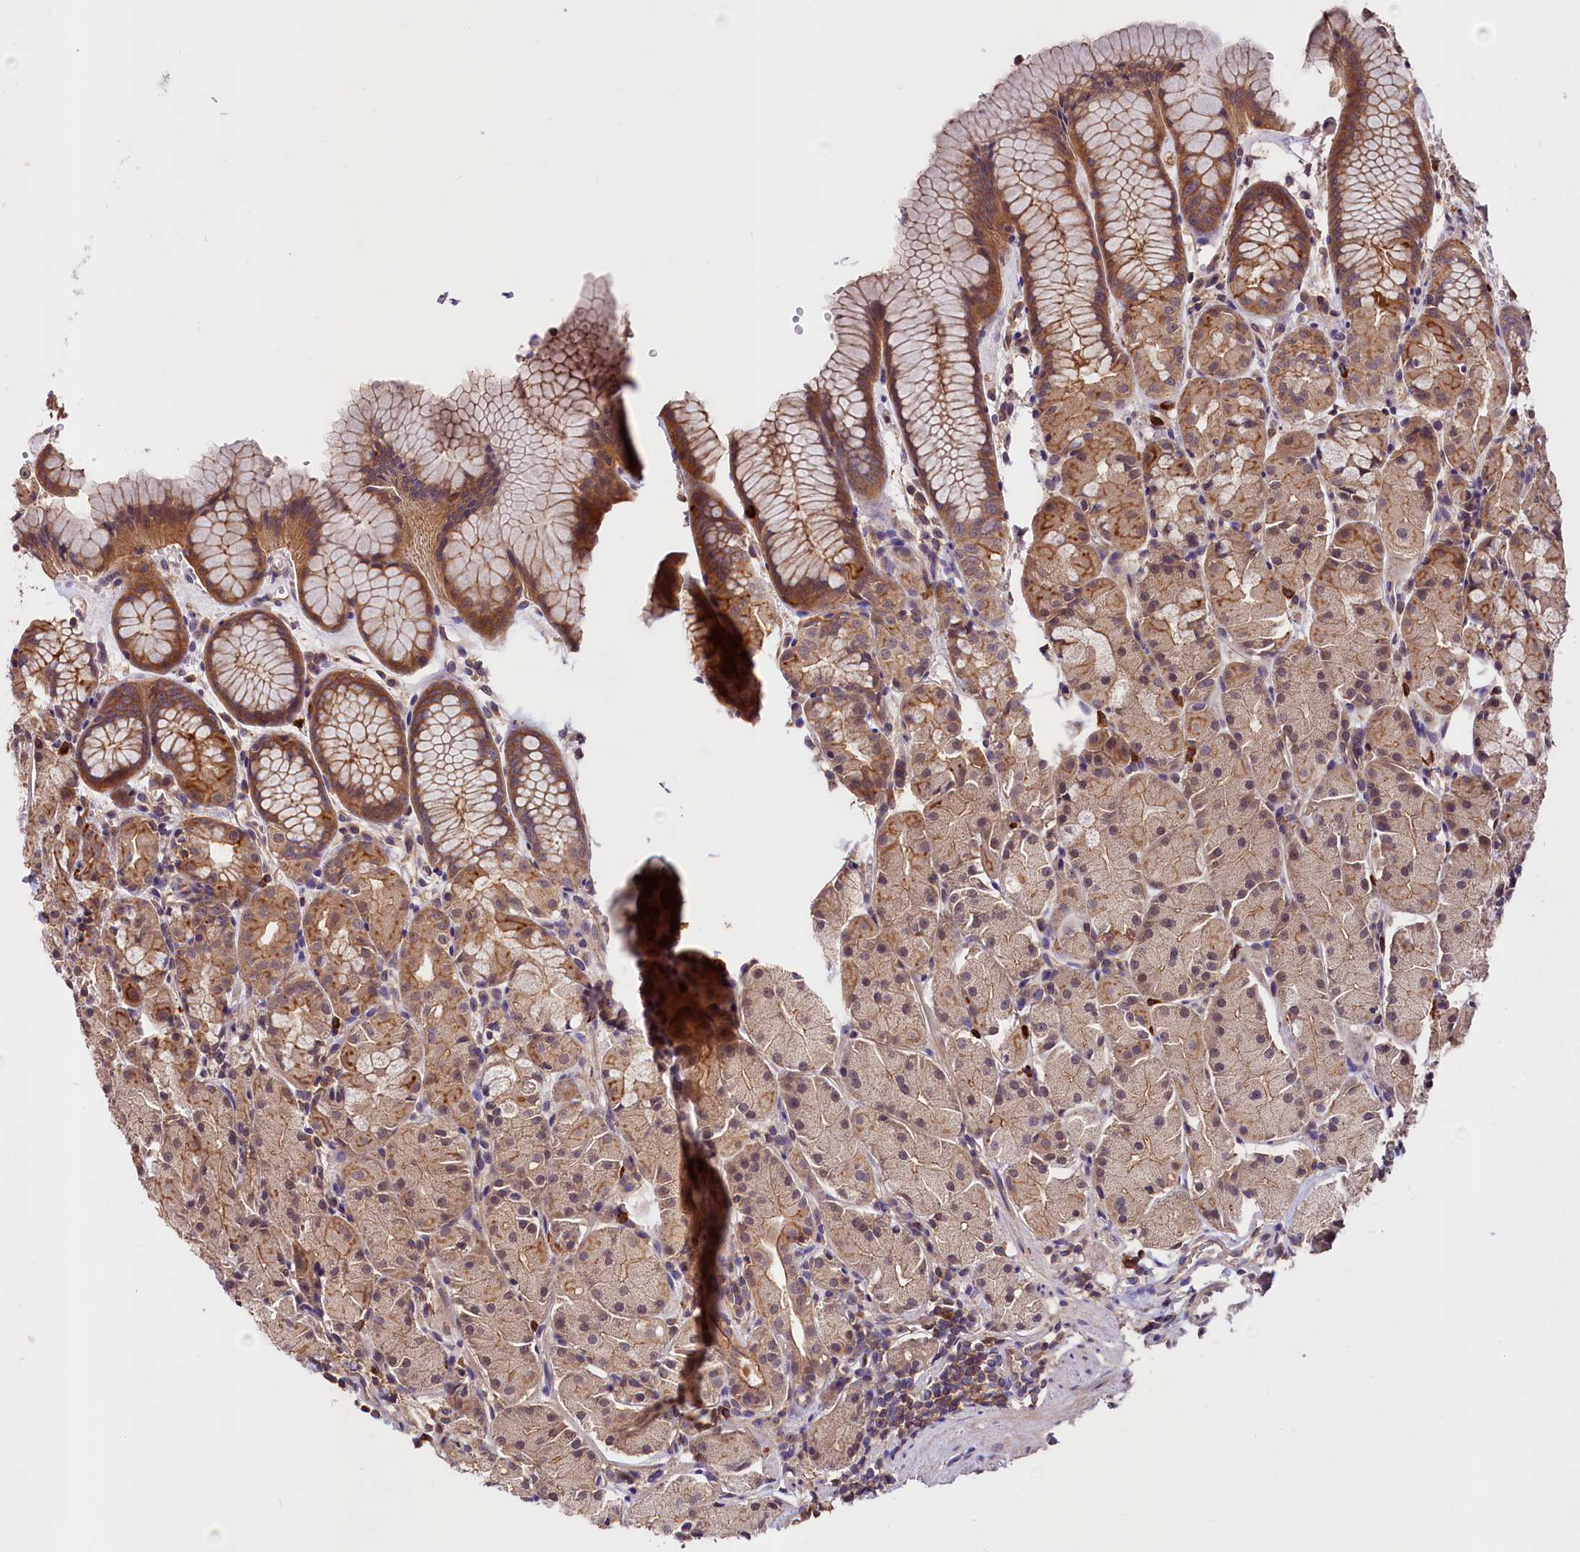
{"staining": {"intensity": "moderate", "quantity": ">75%", "location": "cytoplasmic/membranous"}, "tissue": "stomach", "cell_type": "Glandular cells", "image_type": "normal", "snomed": [{"axis": "morphology", "description": "Normal tissue, NOS"}, {"axis": "topography", "description": "Stomach, upper"}], "caption": "Glandular cells show medium levels of moderate cytoplasmic/membranous expression in approximately >75% of cells in normal stomach. (DAB = brown stain, brightfield microscopy at high magnification).", "gene": "SKIDA1", "patient": {"sex": "male", "age": 47}}